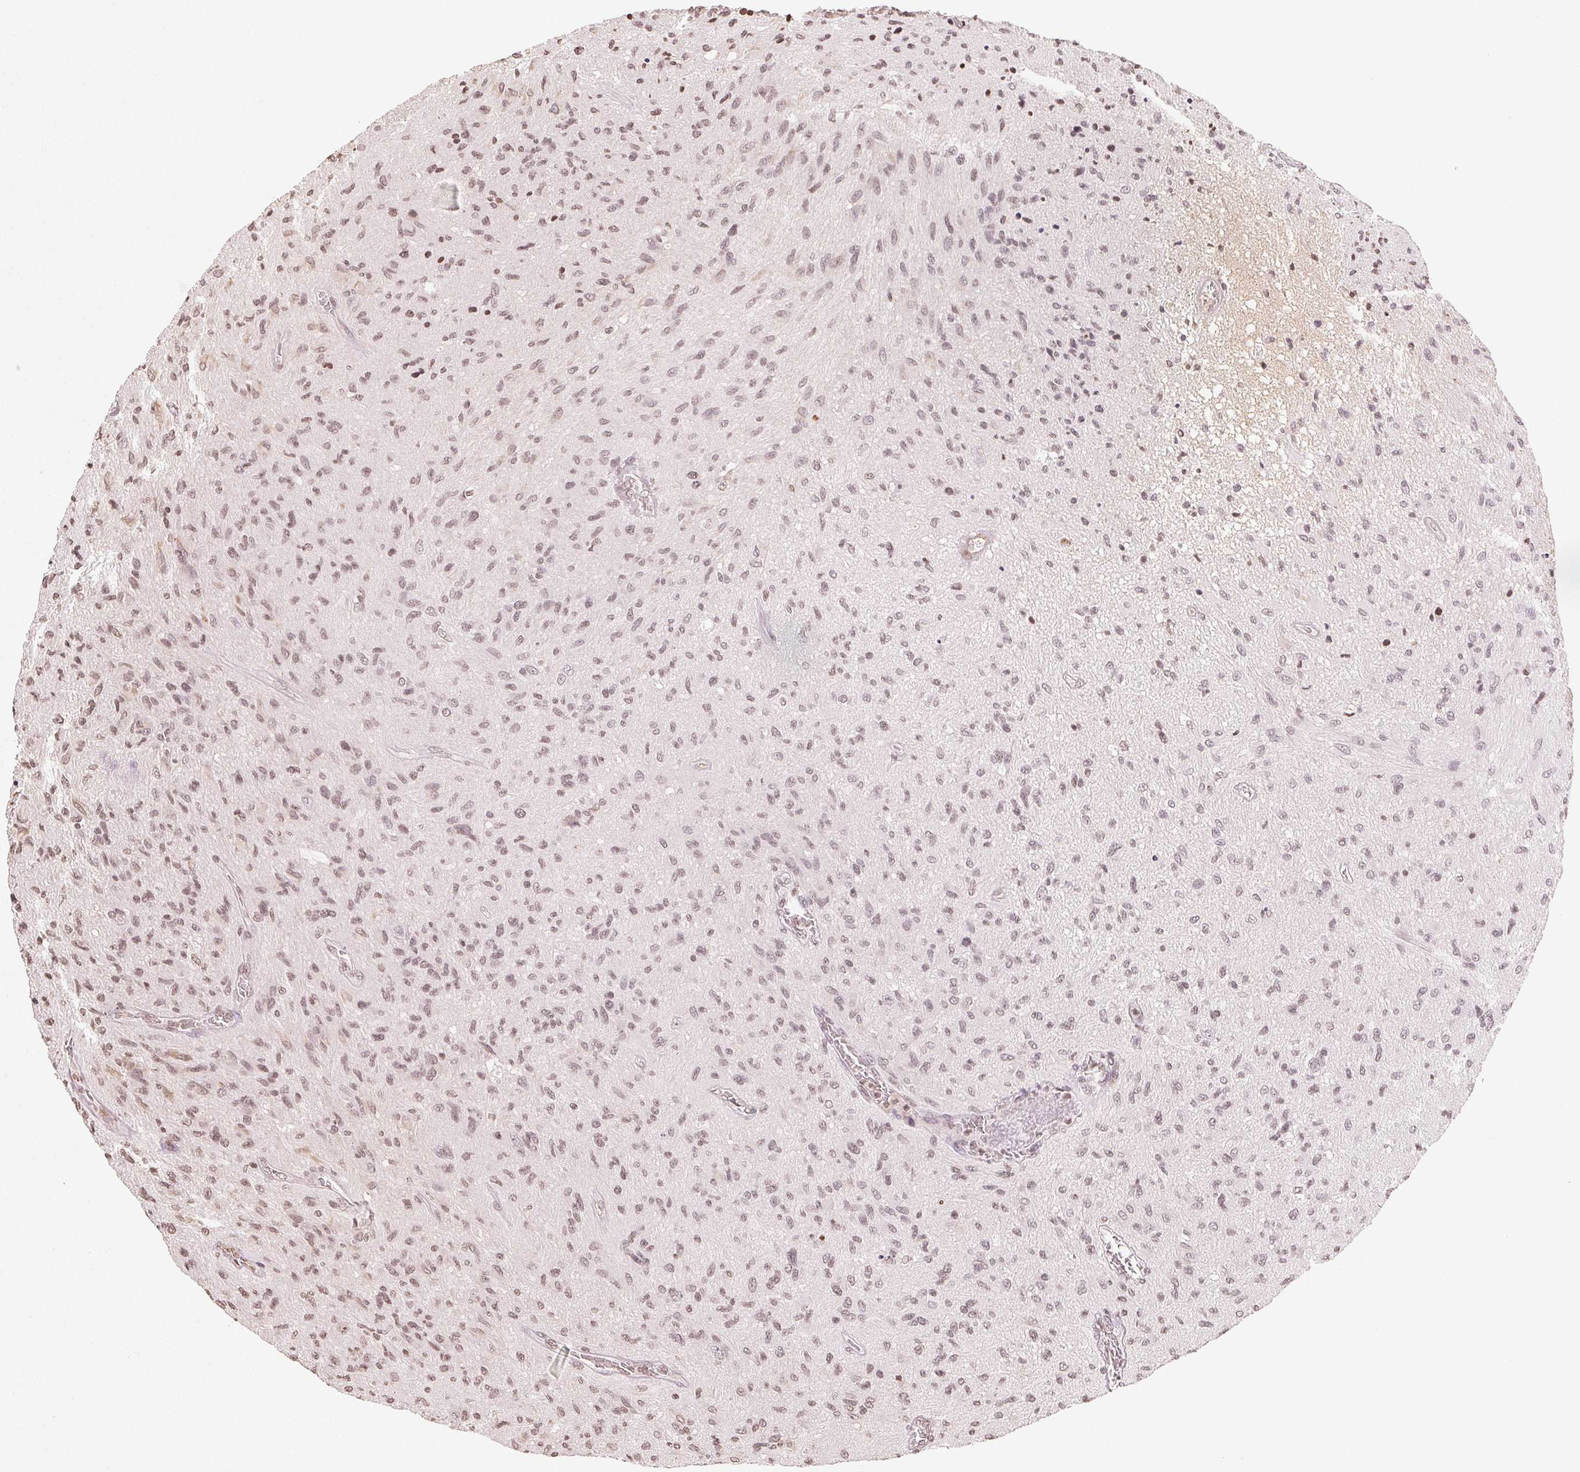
{"staining": {"intensity": "weak", "quantity": ">75%", "location": "nuclear"}, "tissue": "glioma", "cell_type": "Tumor cells", "image_type": "cancer", "snomed": [{"axis": "morphology", "description": "Glioma, malignant, High grade"}, {"axis": "topography", "description": "Brain"}], "caption": "A micrograph of human high-grade glioma (malignant) stained for a protein displays weak nuclear brown staining in tumor cells.", "gene": "TBP", "patient": {"sex": "male", "age": 54}}